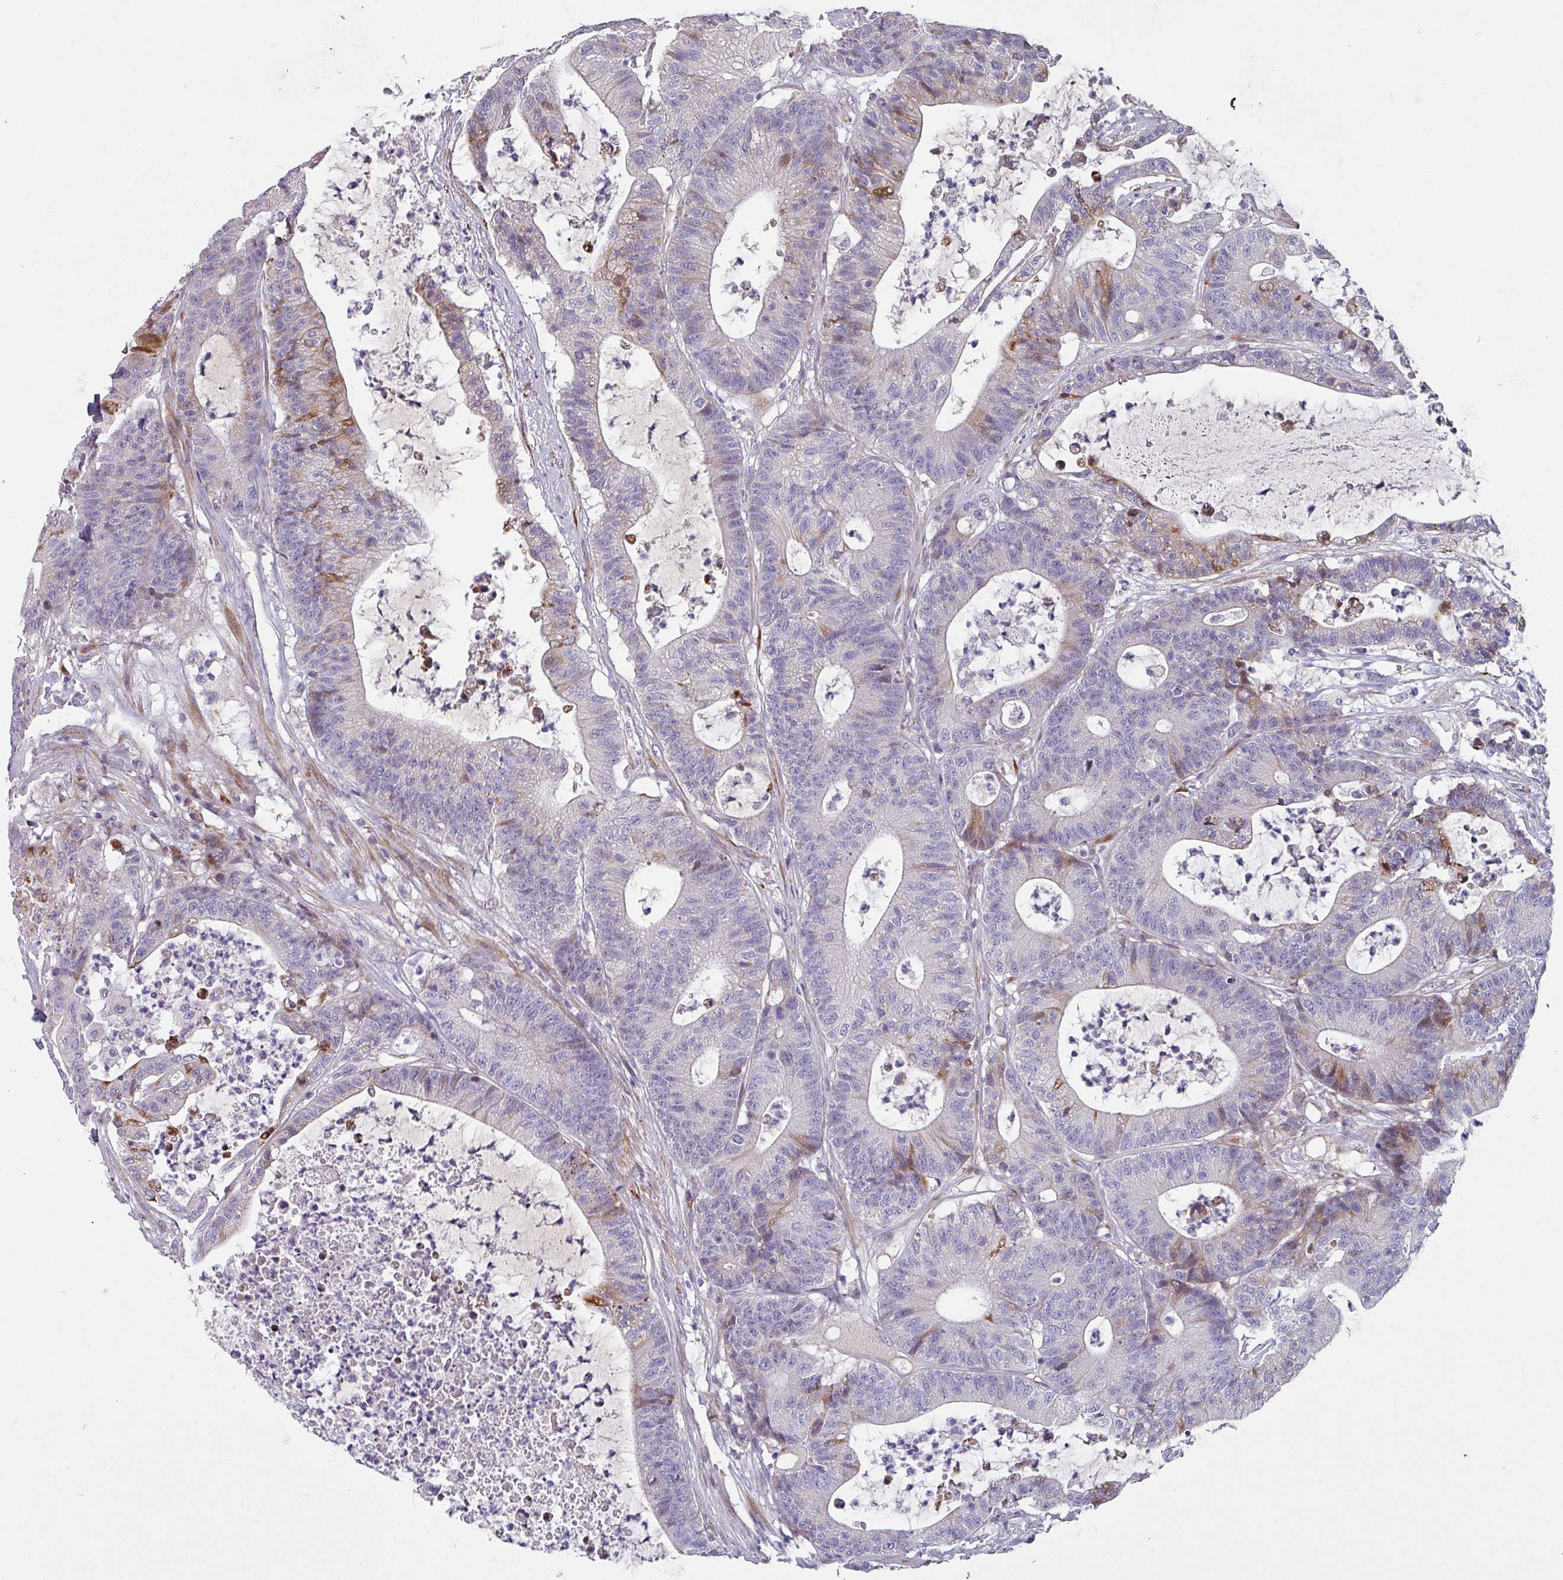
{"staining": {"intensity": "moderate", "quantity": "<25%", "location": "cytoplasmic/membranous"}, "tissue": "colorectal cancer", "cell_type": "Tumor cells", "image_type": "cancer", "snomed": [{"axis": "morphology", "description": "Adenocarcinoma, NOS"}, {"axis": "topography", "description": "Colon"}], "caption": "Human colorectal cancer stained with a brown dye exhibits moderate cytoplasmic/membranous positive positivity in about <25% of tumor cells.", "gene": "KLHL3", "patient": {"sex": "female", "age": 84}}